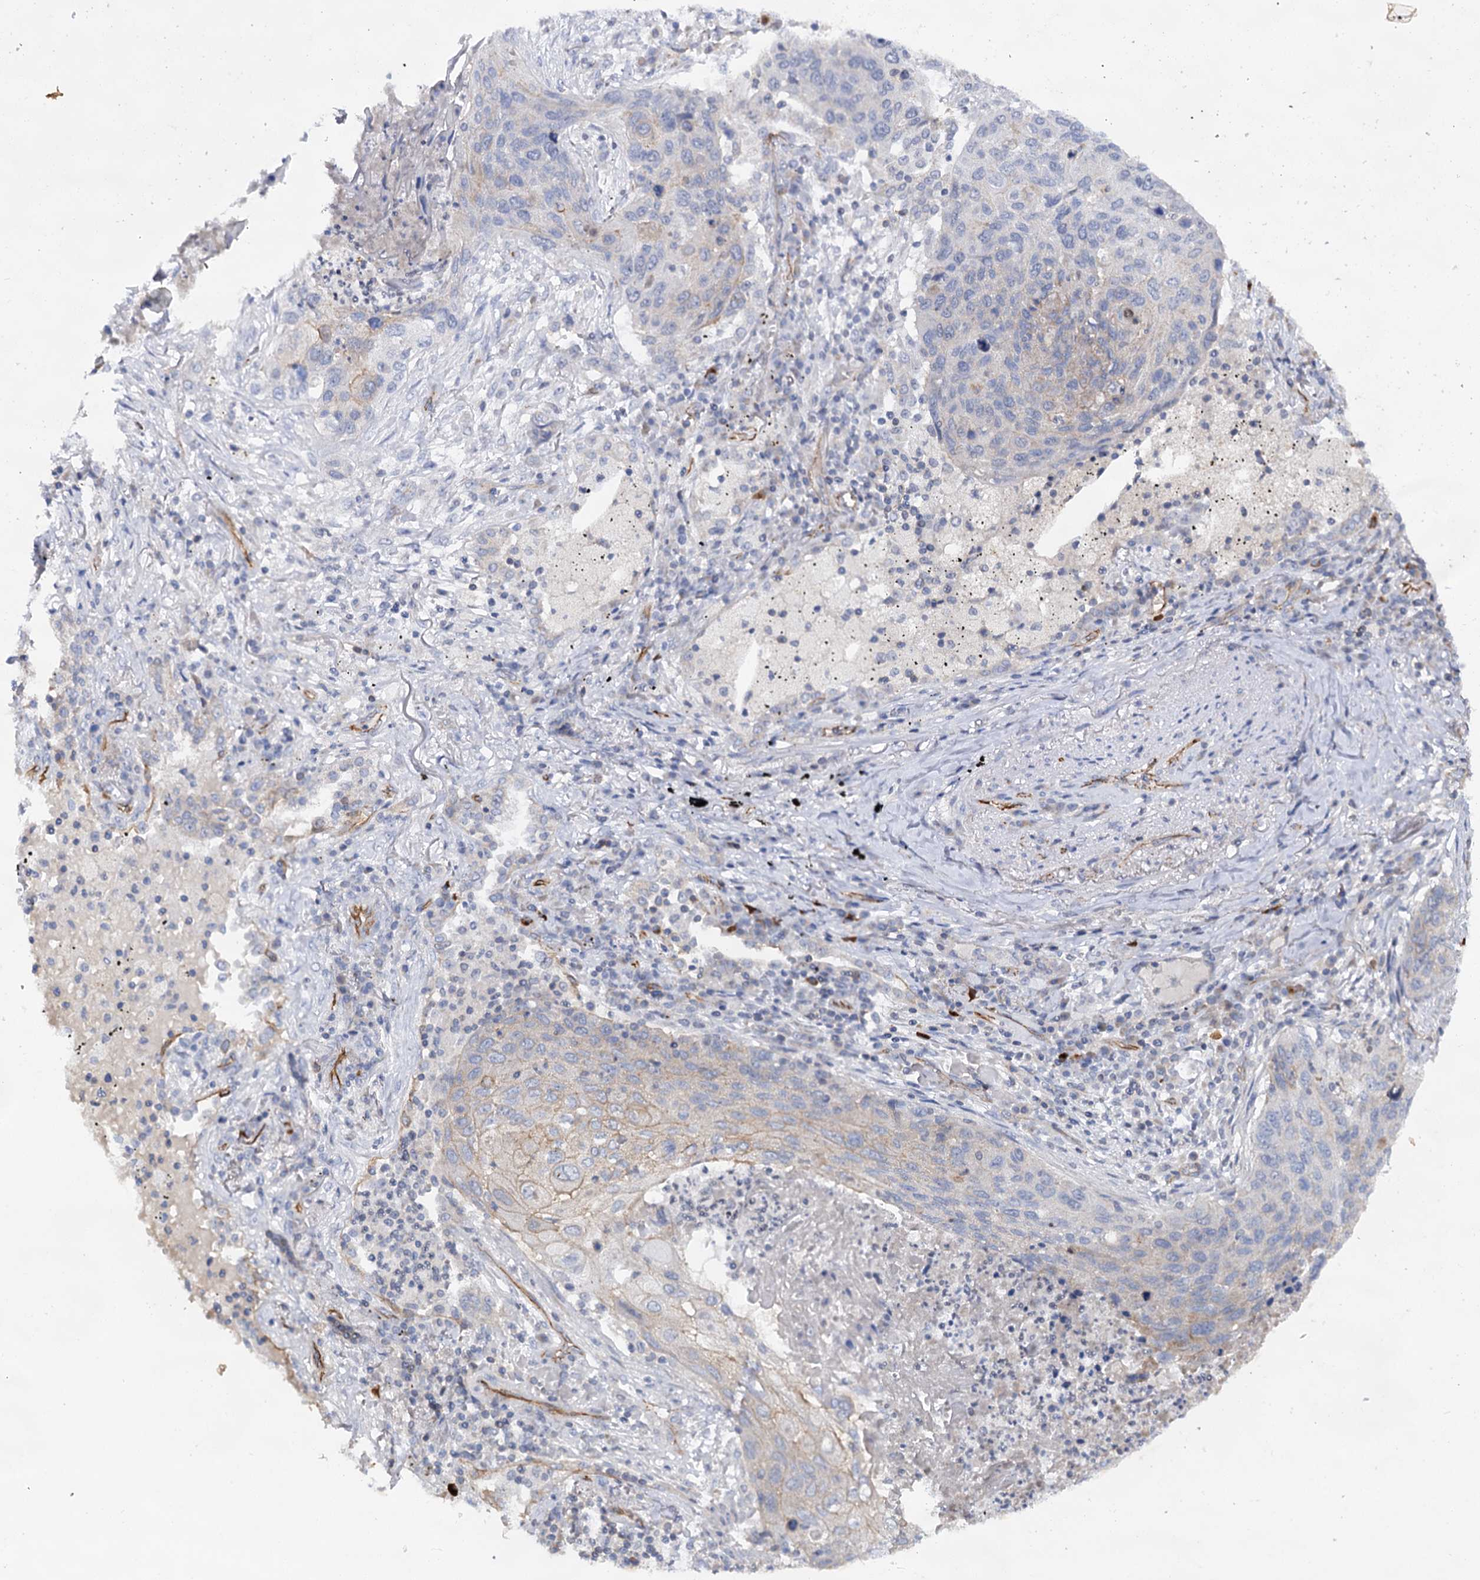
{"staining": {"intensity": "weak", "quantity": "<25%", "location": "cytoplasmic/membranous"}, "tissue": "lung cancer", "cell_type": "Tumor cells", "image_type": "cancer", "snomed": [{"axis": "morphology", "description": "Squamous cell carcinoma, NOS"}, {"axis": "topography", "description": "Lung"}], "caption": "Immunohistochemical staining of human squamous cell carcinoma (lung) shows no significant expression in tumor cells. (DAB (3,3'-diaminobenzidine) immunohistochemistry (IHC) with hematoxylin counter stain).", "gene": "ABLIM1", "patient": {"sex": "female", "age": 63}}